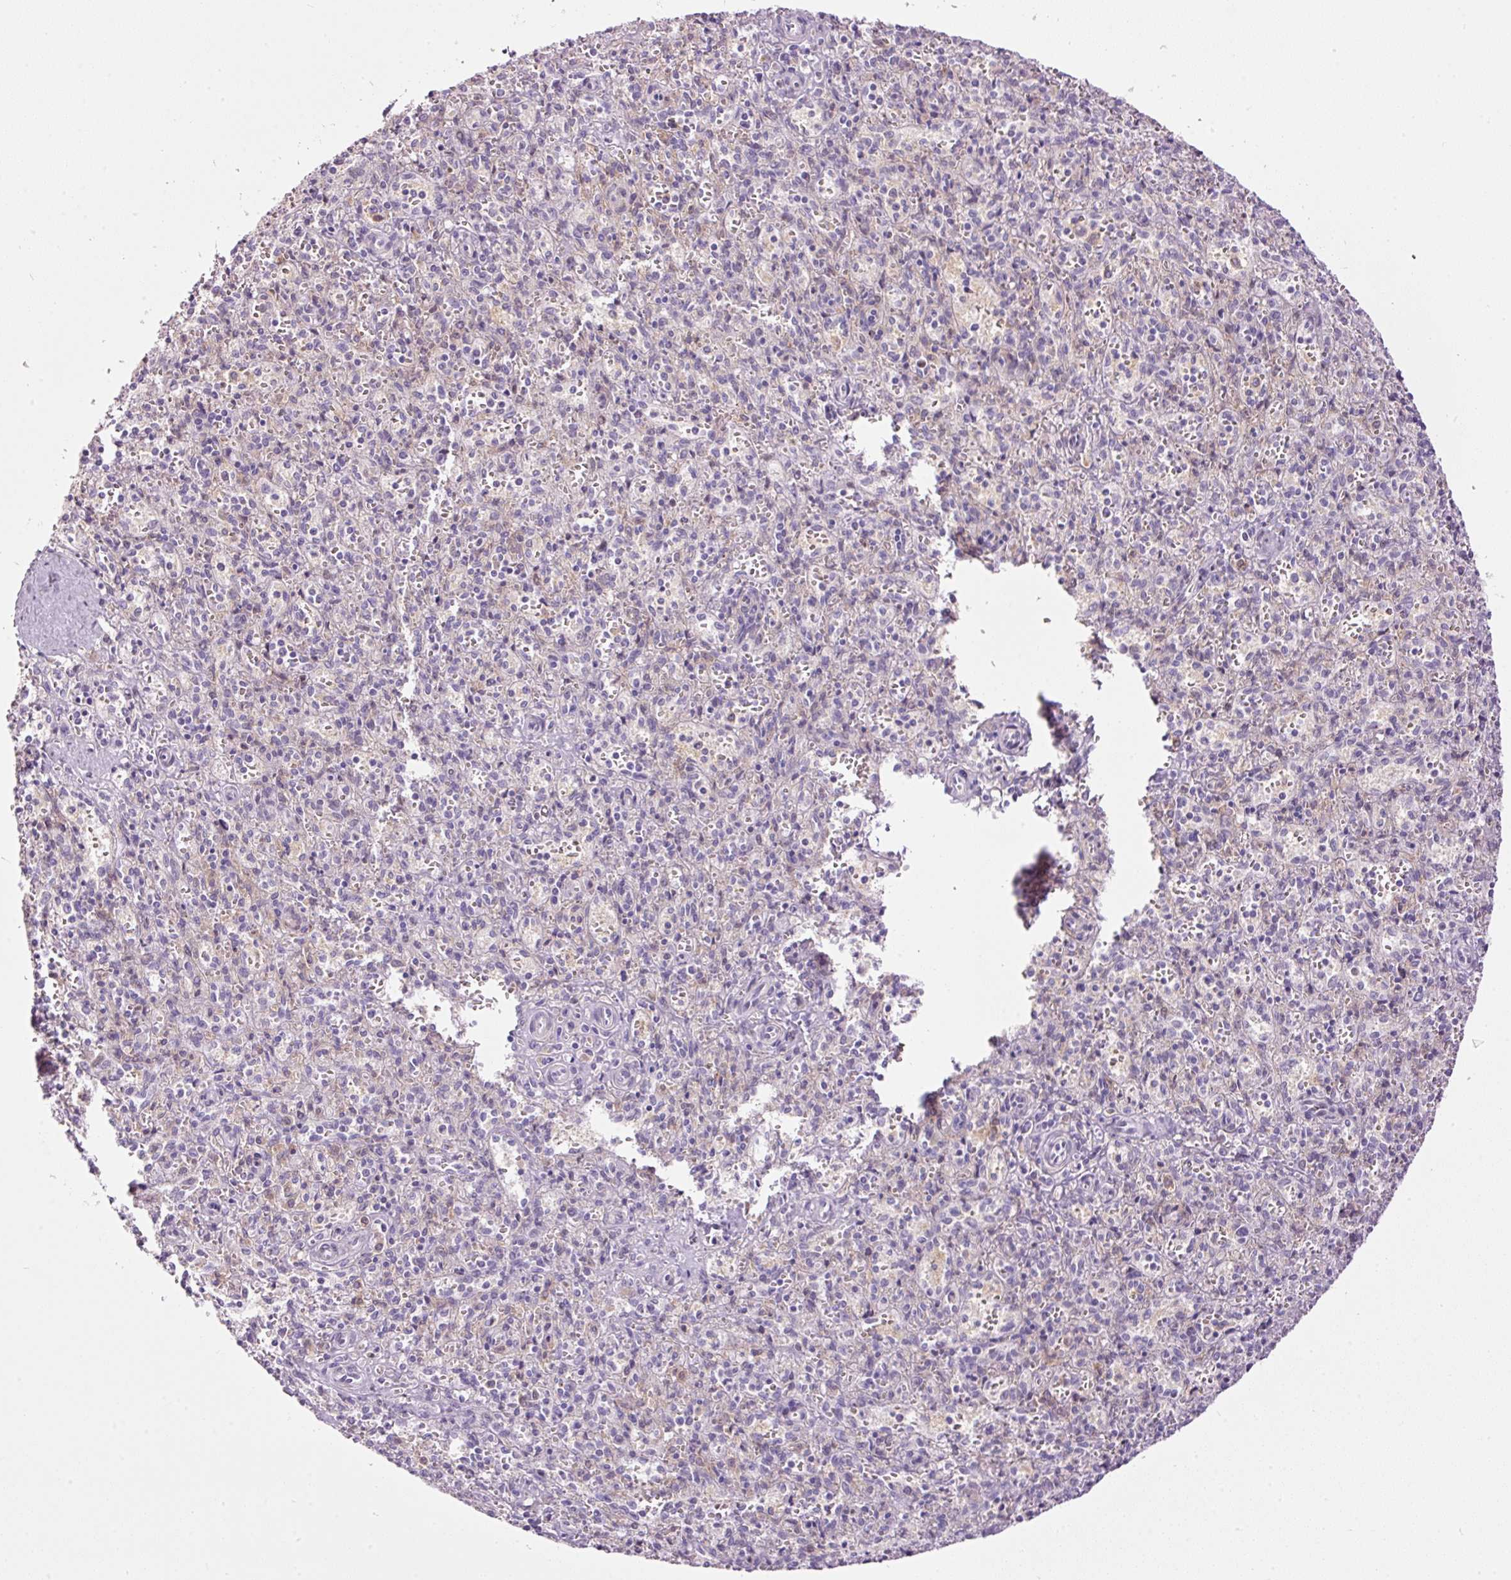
{"staining": {"intensity": "moderate", "quantity": "<25%", "location": "cytoplasmic/membranous"}, "tissue": "spleen", "cell_type": "Cells in red pulp", "image_type": "normal", "snomed": [{"axis": "morphology", "description": "Normal tissue, NOS"}, {"axis": "topography", "description": "Spleen"}], "caption": "Protein expression analysis of benign spleen reveals moderate cytoplasmic/membranous expression in about <25% of cells in red pulp.", "gene": "SRC", "patient": {"sex": "female", "age": 26}}